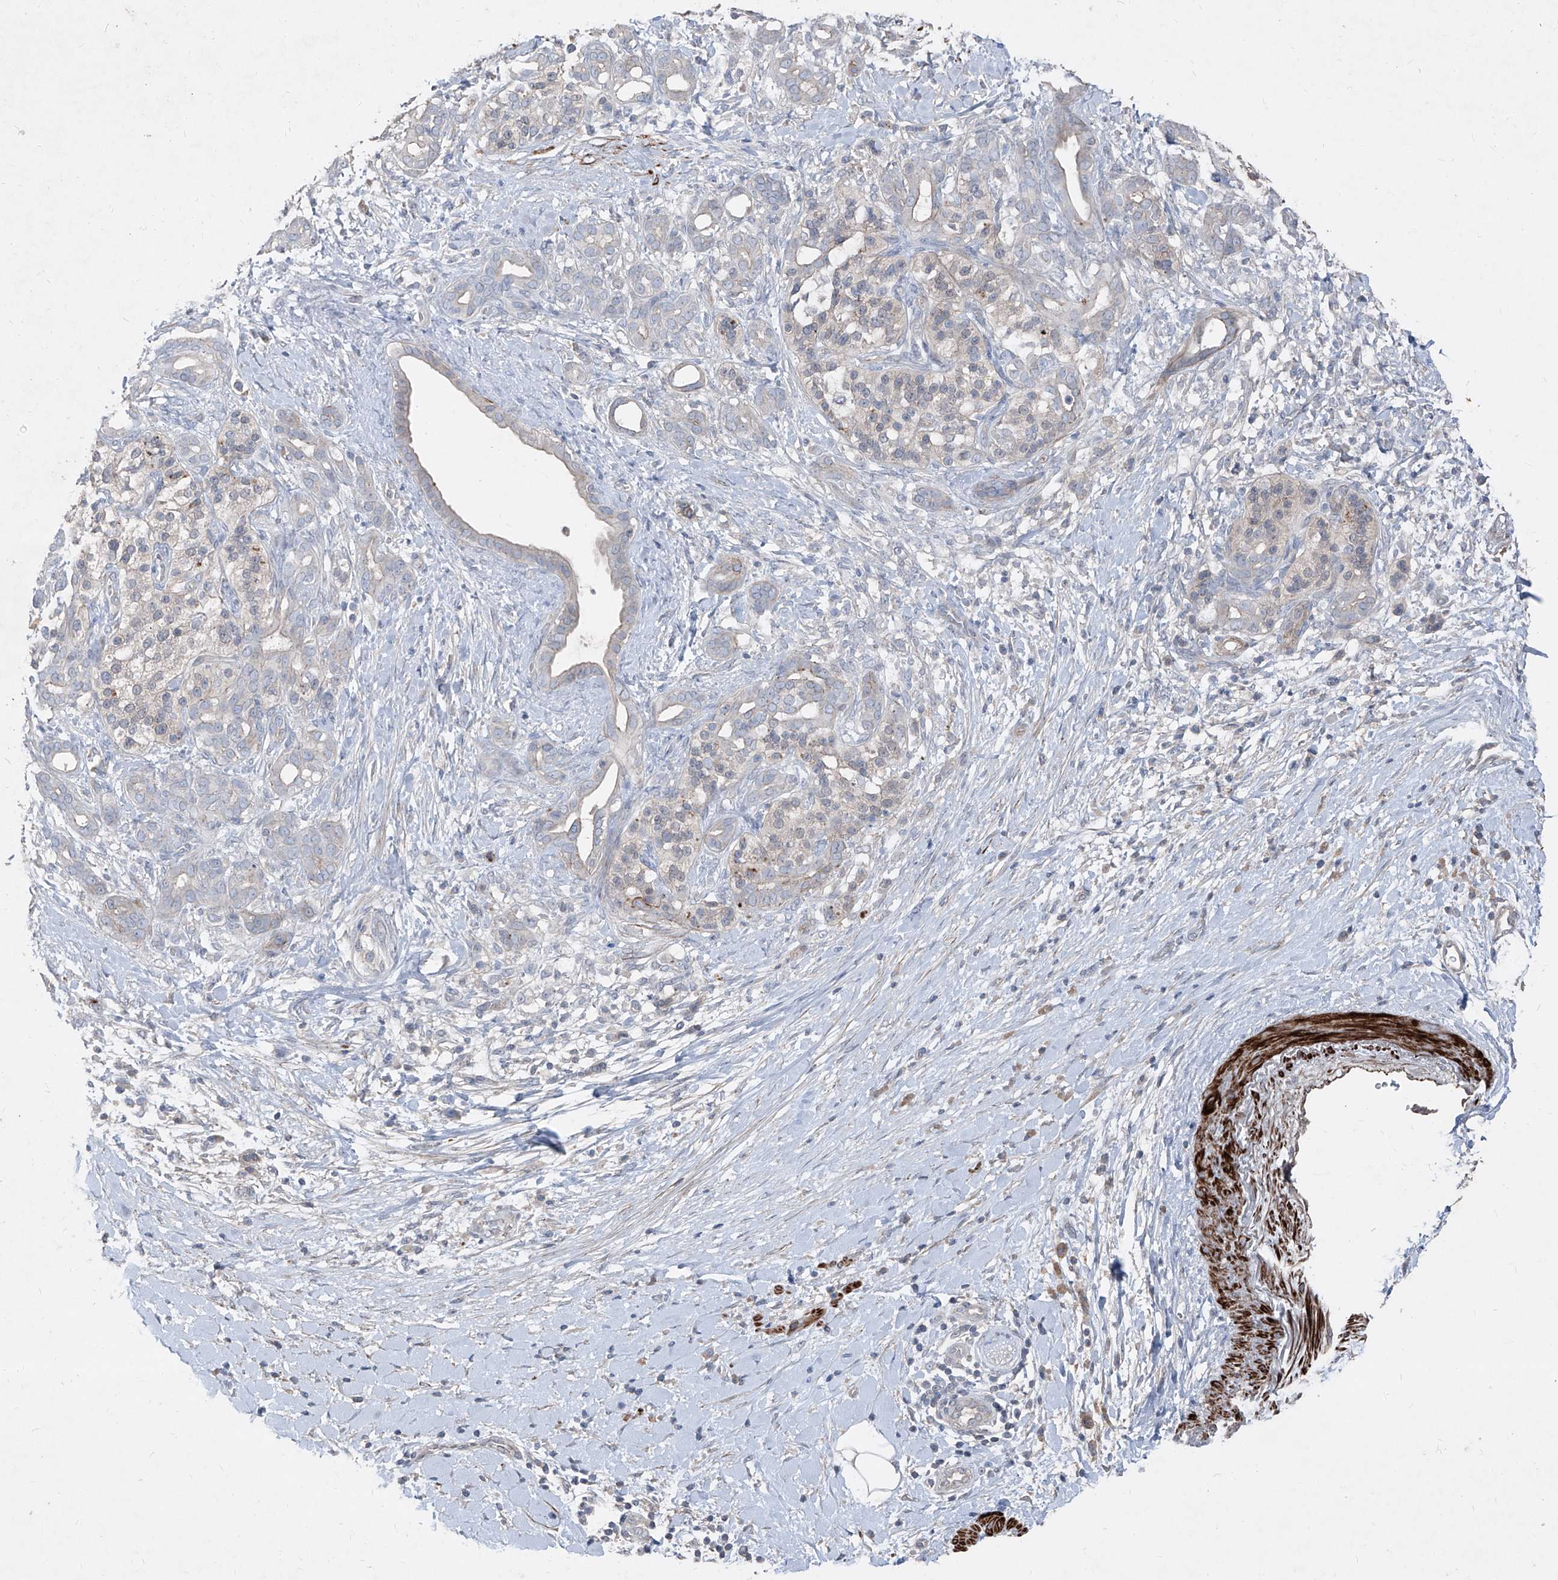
{"staining": {"intensity": "negative", "quantity": "none", "location": "none"}, "tissue": "pancreatic cancer", "cell_type": "Tumor cells", "image_type": "cancer", "snomed": [{"axis": "morphology", "description": "Adenocarcinoma, NOS"}, {"axis": "topography", "description": "Pancreas"}], "caption": "This is an IHC photomicrograph of pancreatic cancer (adenocarcinoma). There is no positivity in tumor cells.", "gene": "UFD1", "patient": {"sex": "male", "age": 58}}